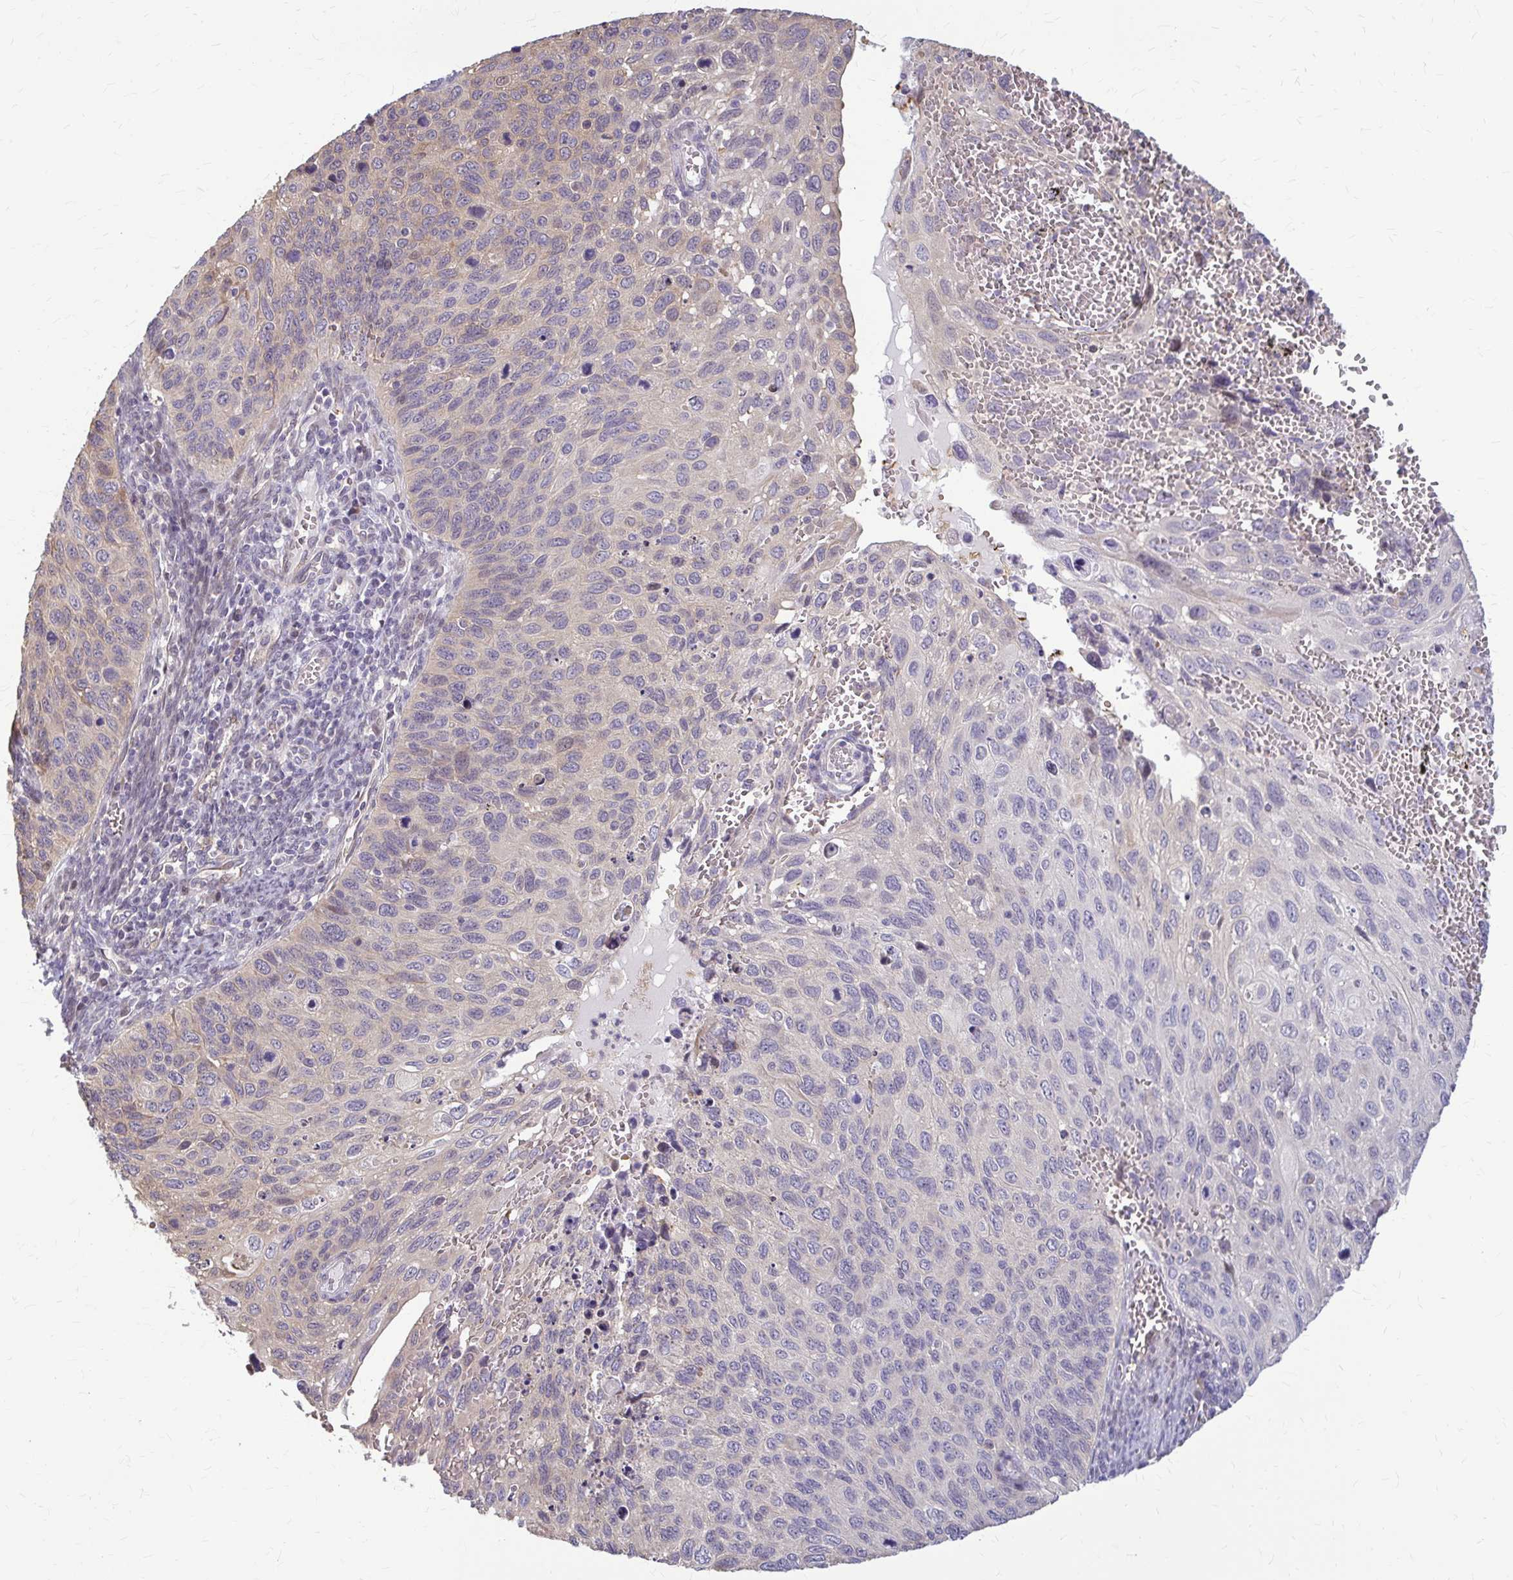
{"staining": {"intensity": "negative", "quantity": "none", "location": "none"}, "tissue": "cervical cancer", "cell_type": "Tumor cells", "image_type": "cancer", "snomed": [{"axis": "morphology", "description": "Squamous cell carcinoma, NOS"}, {"axis": "topography", "description": "Cervix"}], "caption": "Tumor cells are negative for protein expression in human cervical squamous cell carcinoma.", "gene": "ZNF34", "patient": {"sex": "female", "age": 70}}